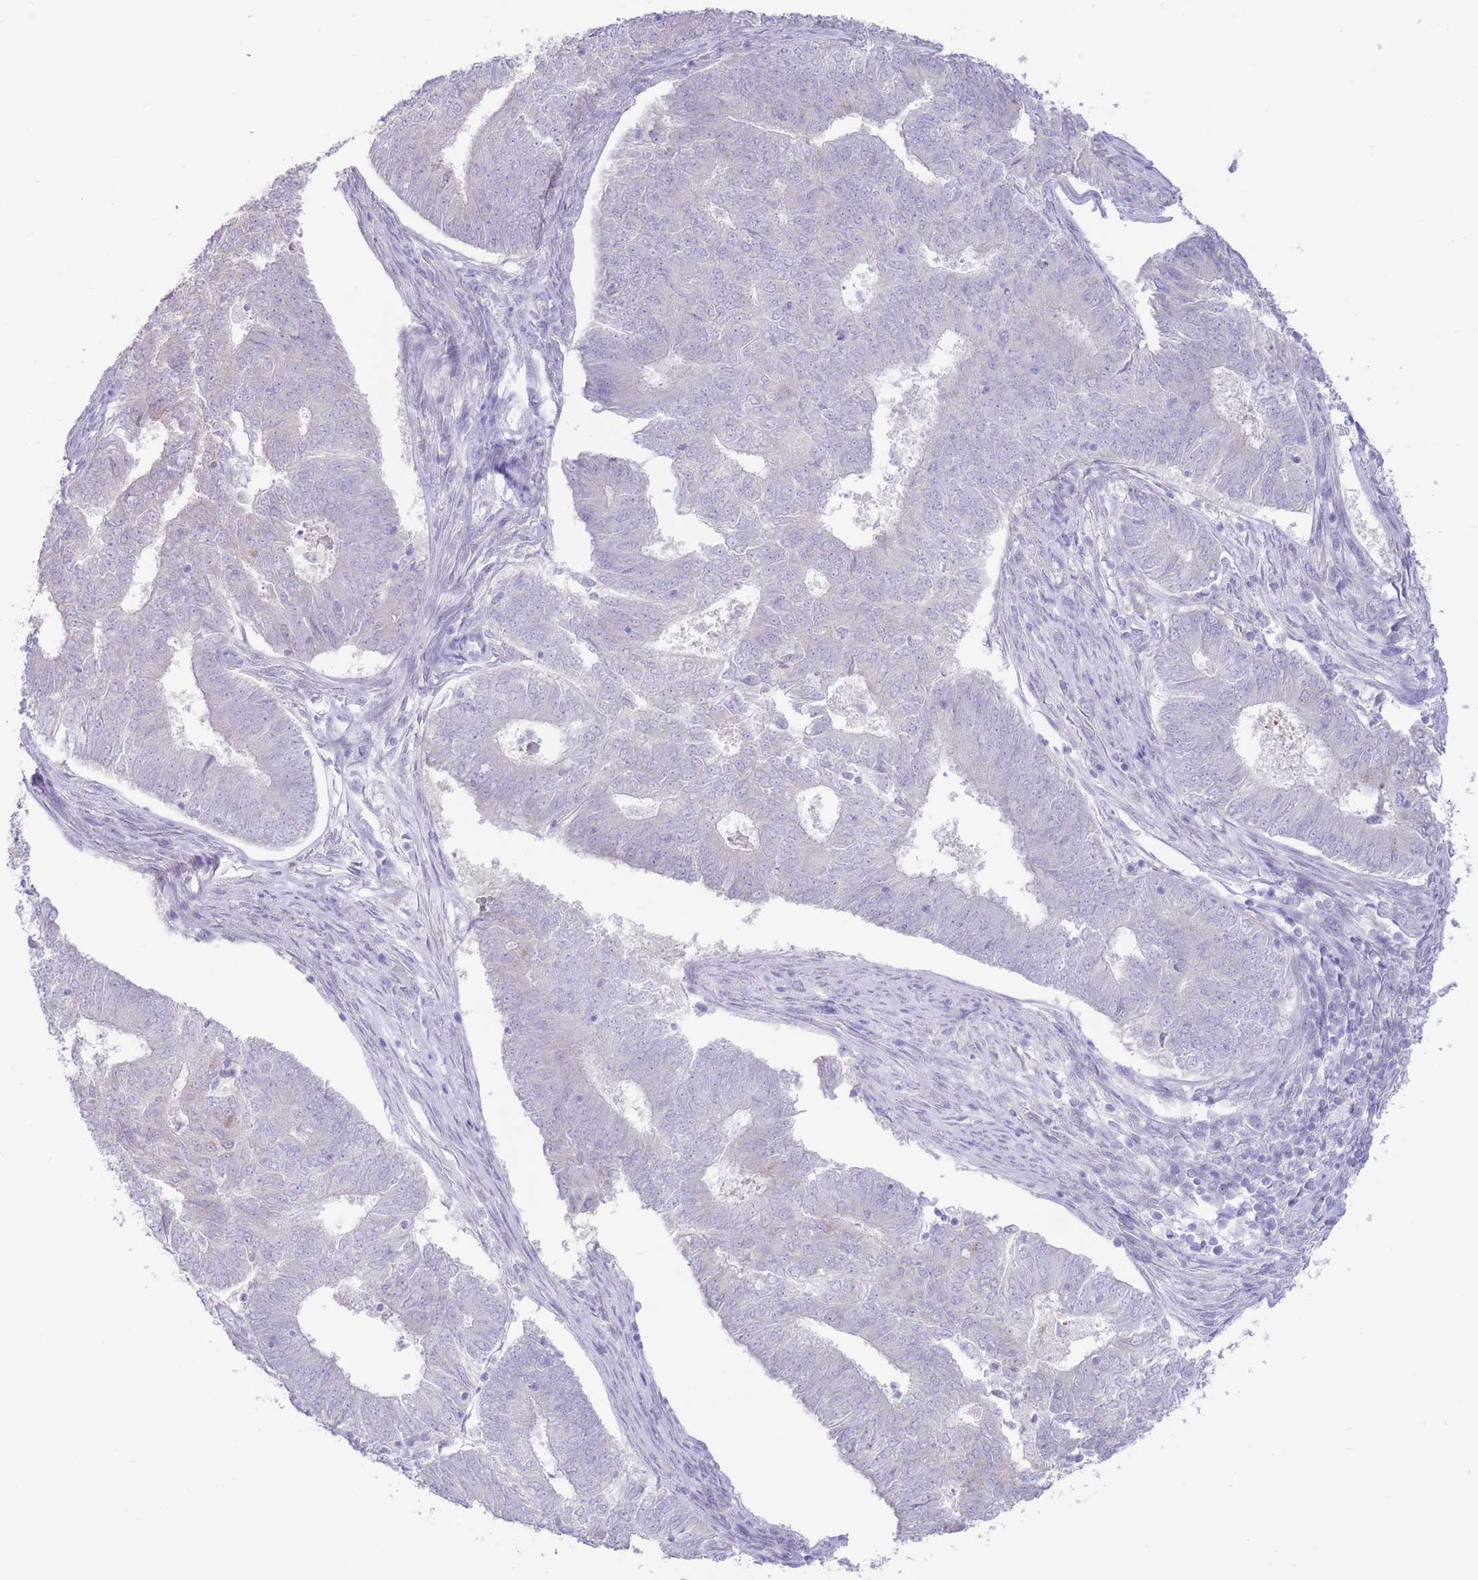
{"staining": {"intensity": "negative", "quantity": "none", "location": "none"}, "tissue": "endometrial cancer", "cell_type": "Tumor cells", "image_type": "cancer", "snomed": [{"axis": "morphology", "description": "Adenocarcinoma, NOS"}, {"axis": "topography", "description": "Endometrium"}], "caption": "Immunohistochemistry (IHC) histopathology image of neoplastic tissue: adenocarcinoma (endometrial) stained with DAB shows no significant protein positivity in tumor cells.", "gene": "FAH", "patient": {"sex": "female", "age": 62}}